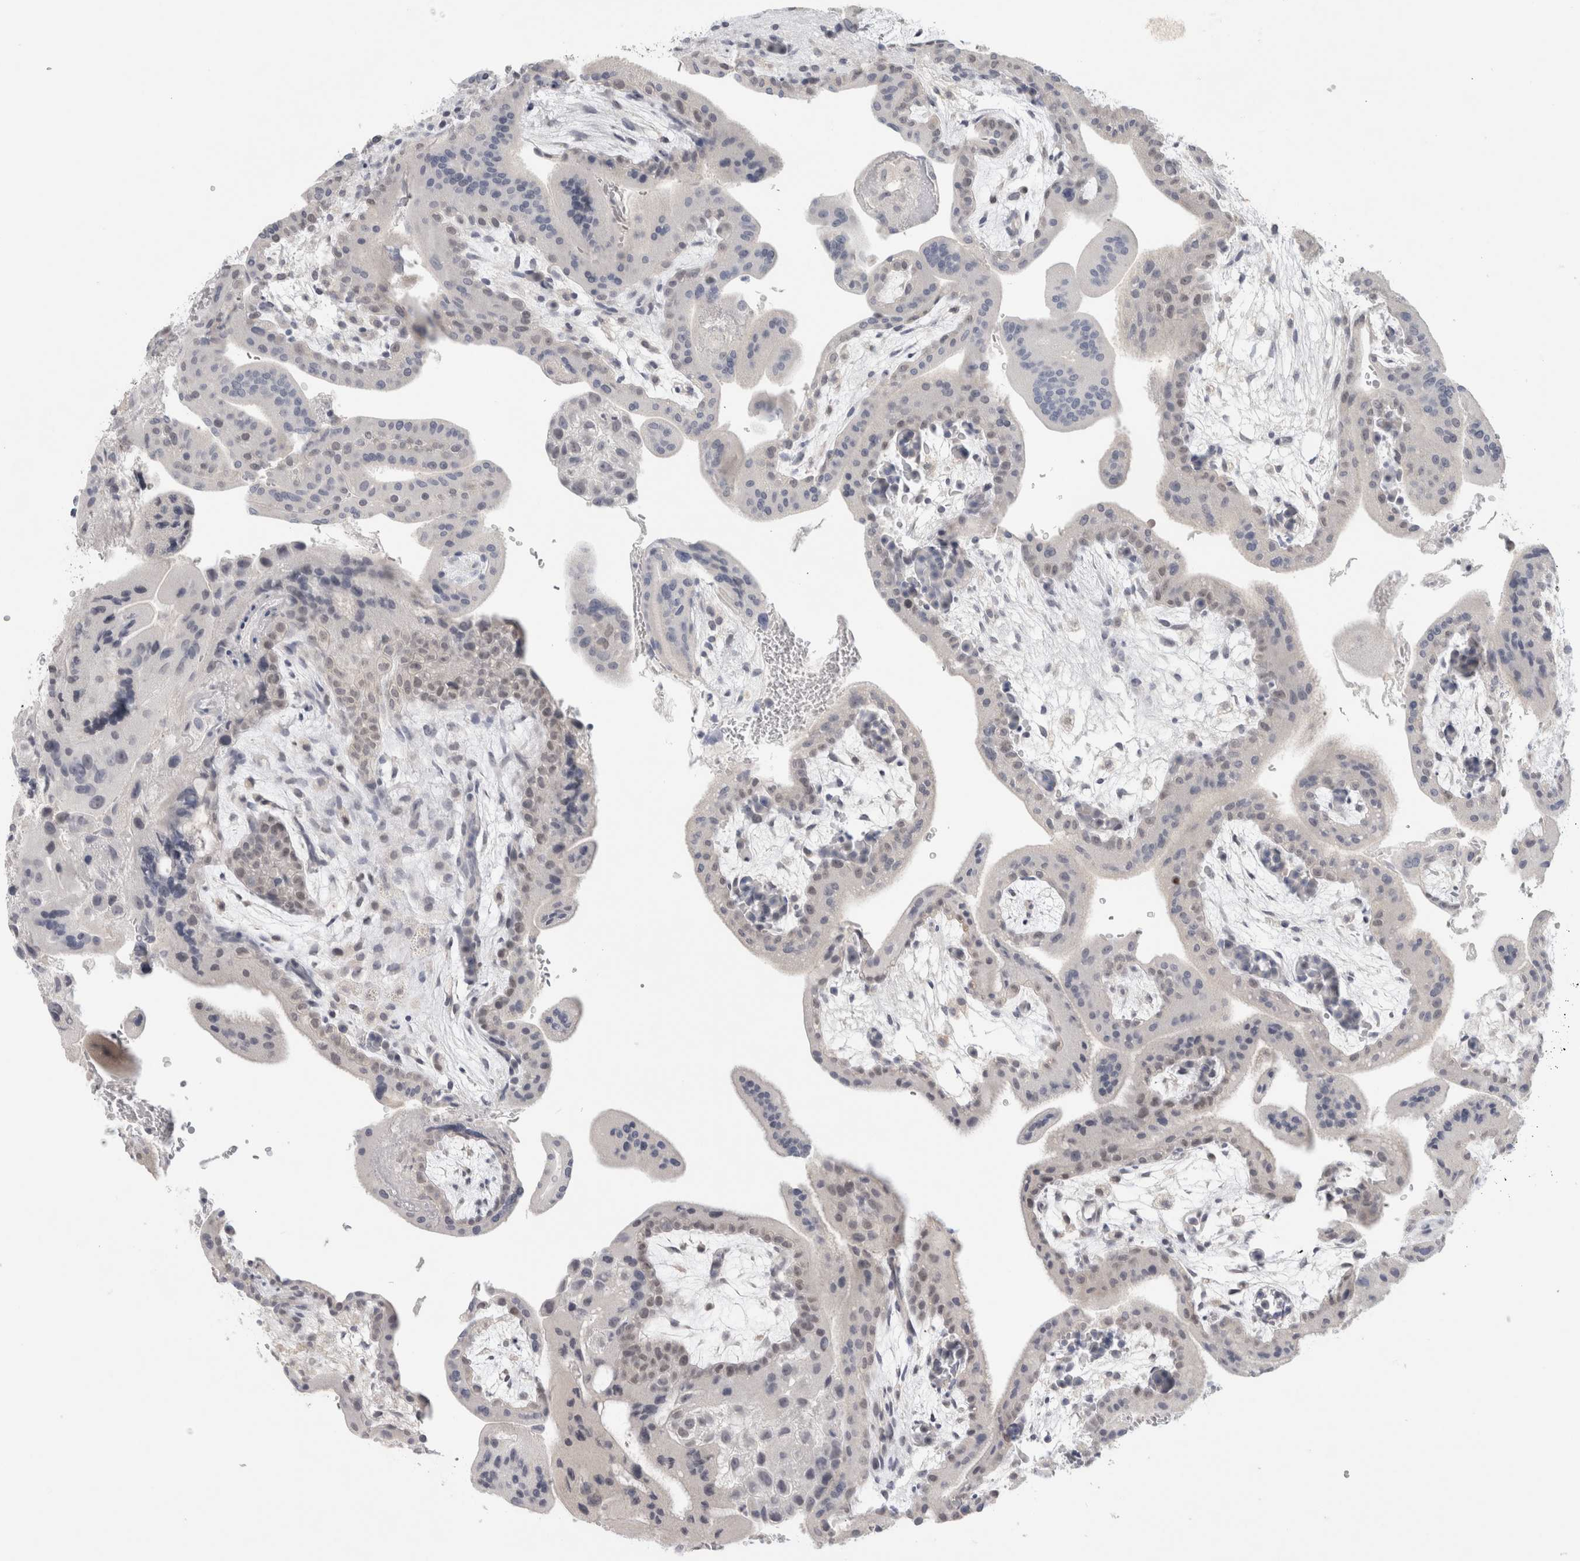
{"staining": {"intensity": "negative", "quantity": "none", "location": "none"}, "tissue": "placenta", "cell_type": "Decidual cells", "image_type": "normal", "snomed": [{"axis": "morphology", "description": "Normal tissue, NOS"}, {"axis": "topography", "description": "Placenta"}], "caption": "A photomicrograph of placenta stained for a protein reveals no brown staining in decidual cells.", "gene": "TONSL", "patient": {"sex": "female", "age": 35}}